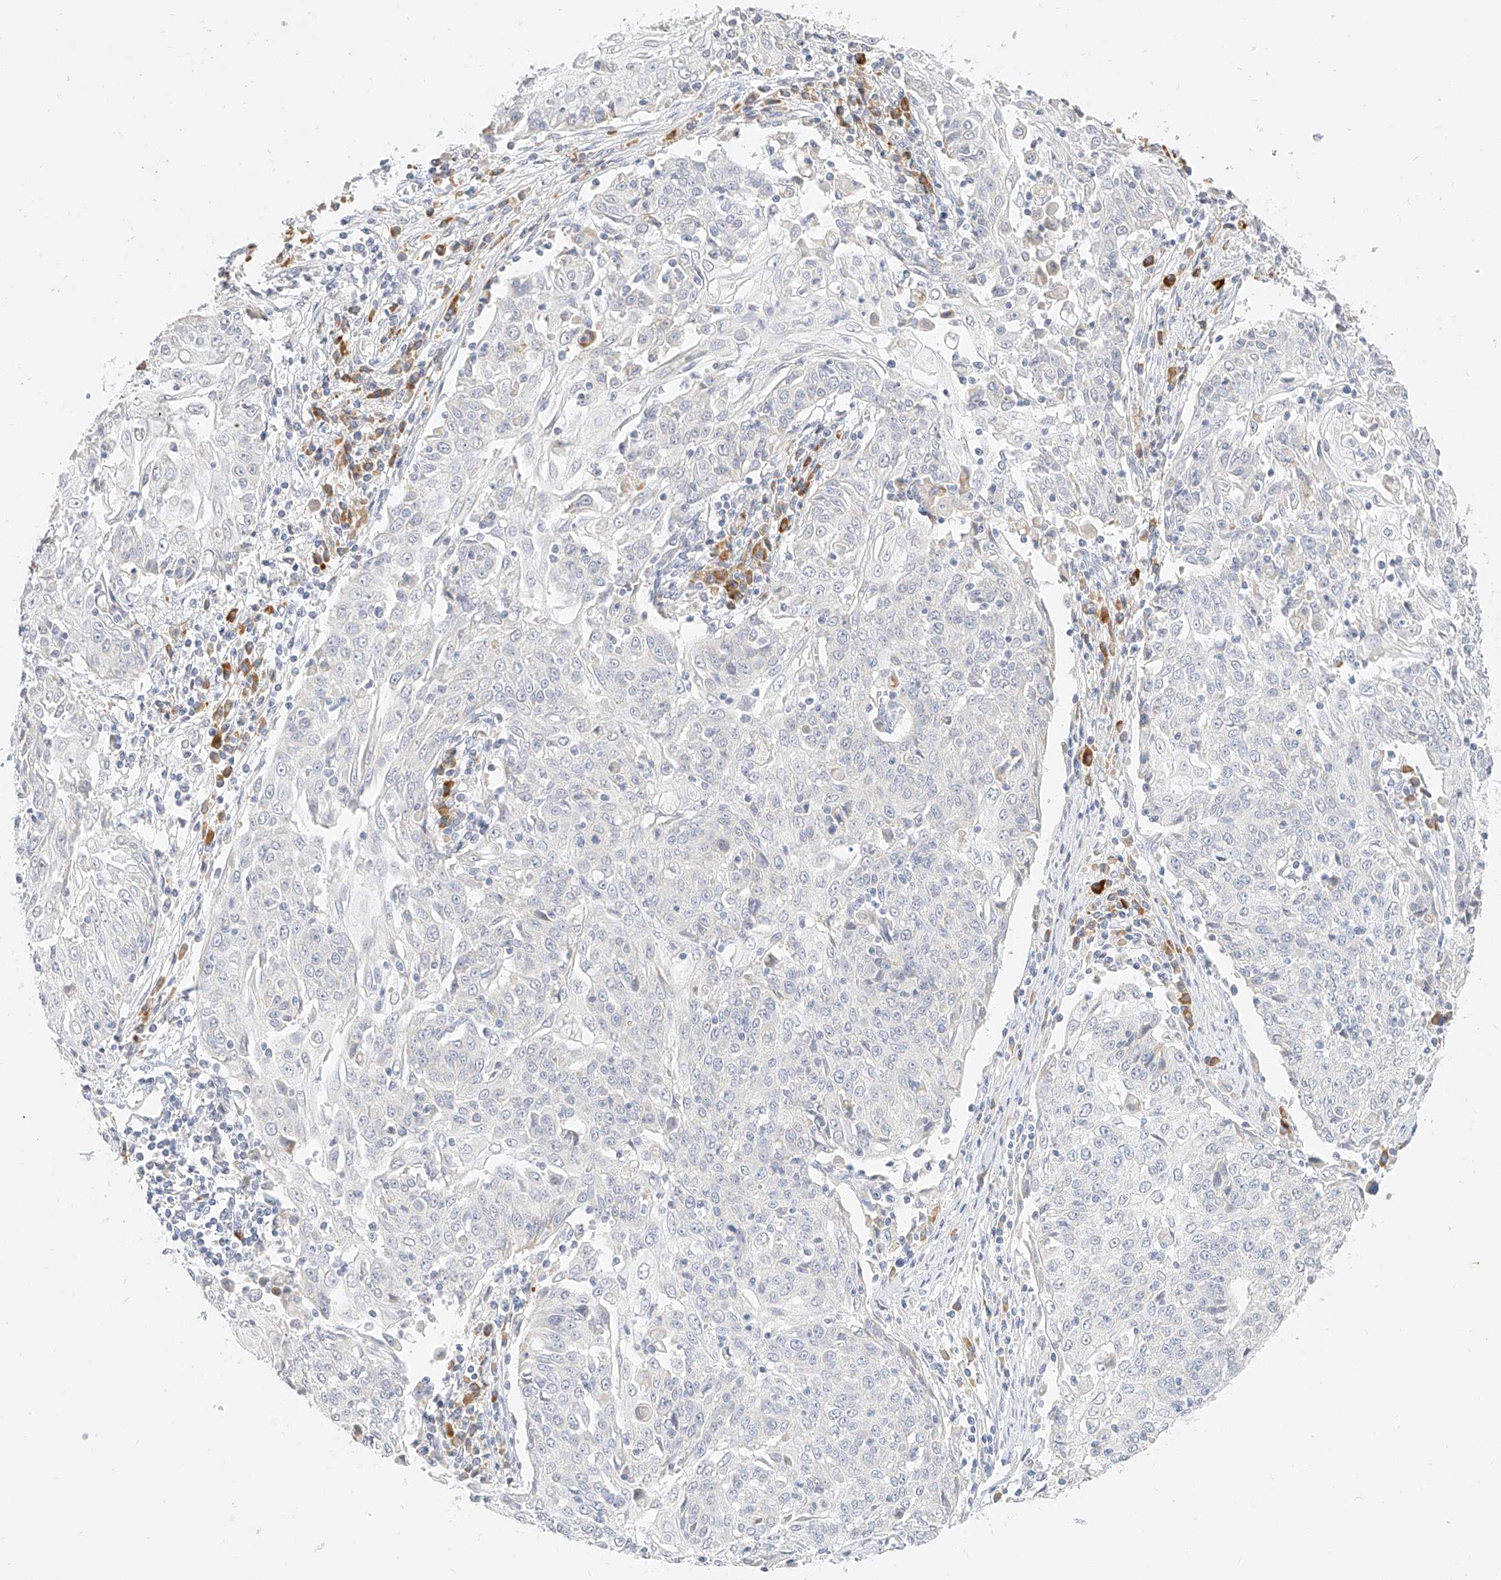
{"staining": {"intensity": "negative", "quantity": "none", "location": "none"}, "tissue": "cervical cancer", "cell_type": "Tumor cells", "image_type": "cancer", "snomed": [{"axis": "morphology", "description": "Squamous cell carcinoma, NOS"}, {"axis": "topography", "description": "Cervix"}], "caption": "IHC histopathology image of human squamous cell carcinoma (cervical) stained for a protein (brown), which exhibits no expression in tumor cells. The staining is performed using DAB brown chromogen with nuclei counter-stained in using hematoxylin.", "gene": "CXorf58", "patient": {"sex": "female", "age": 48}}